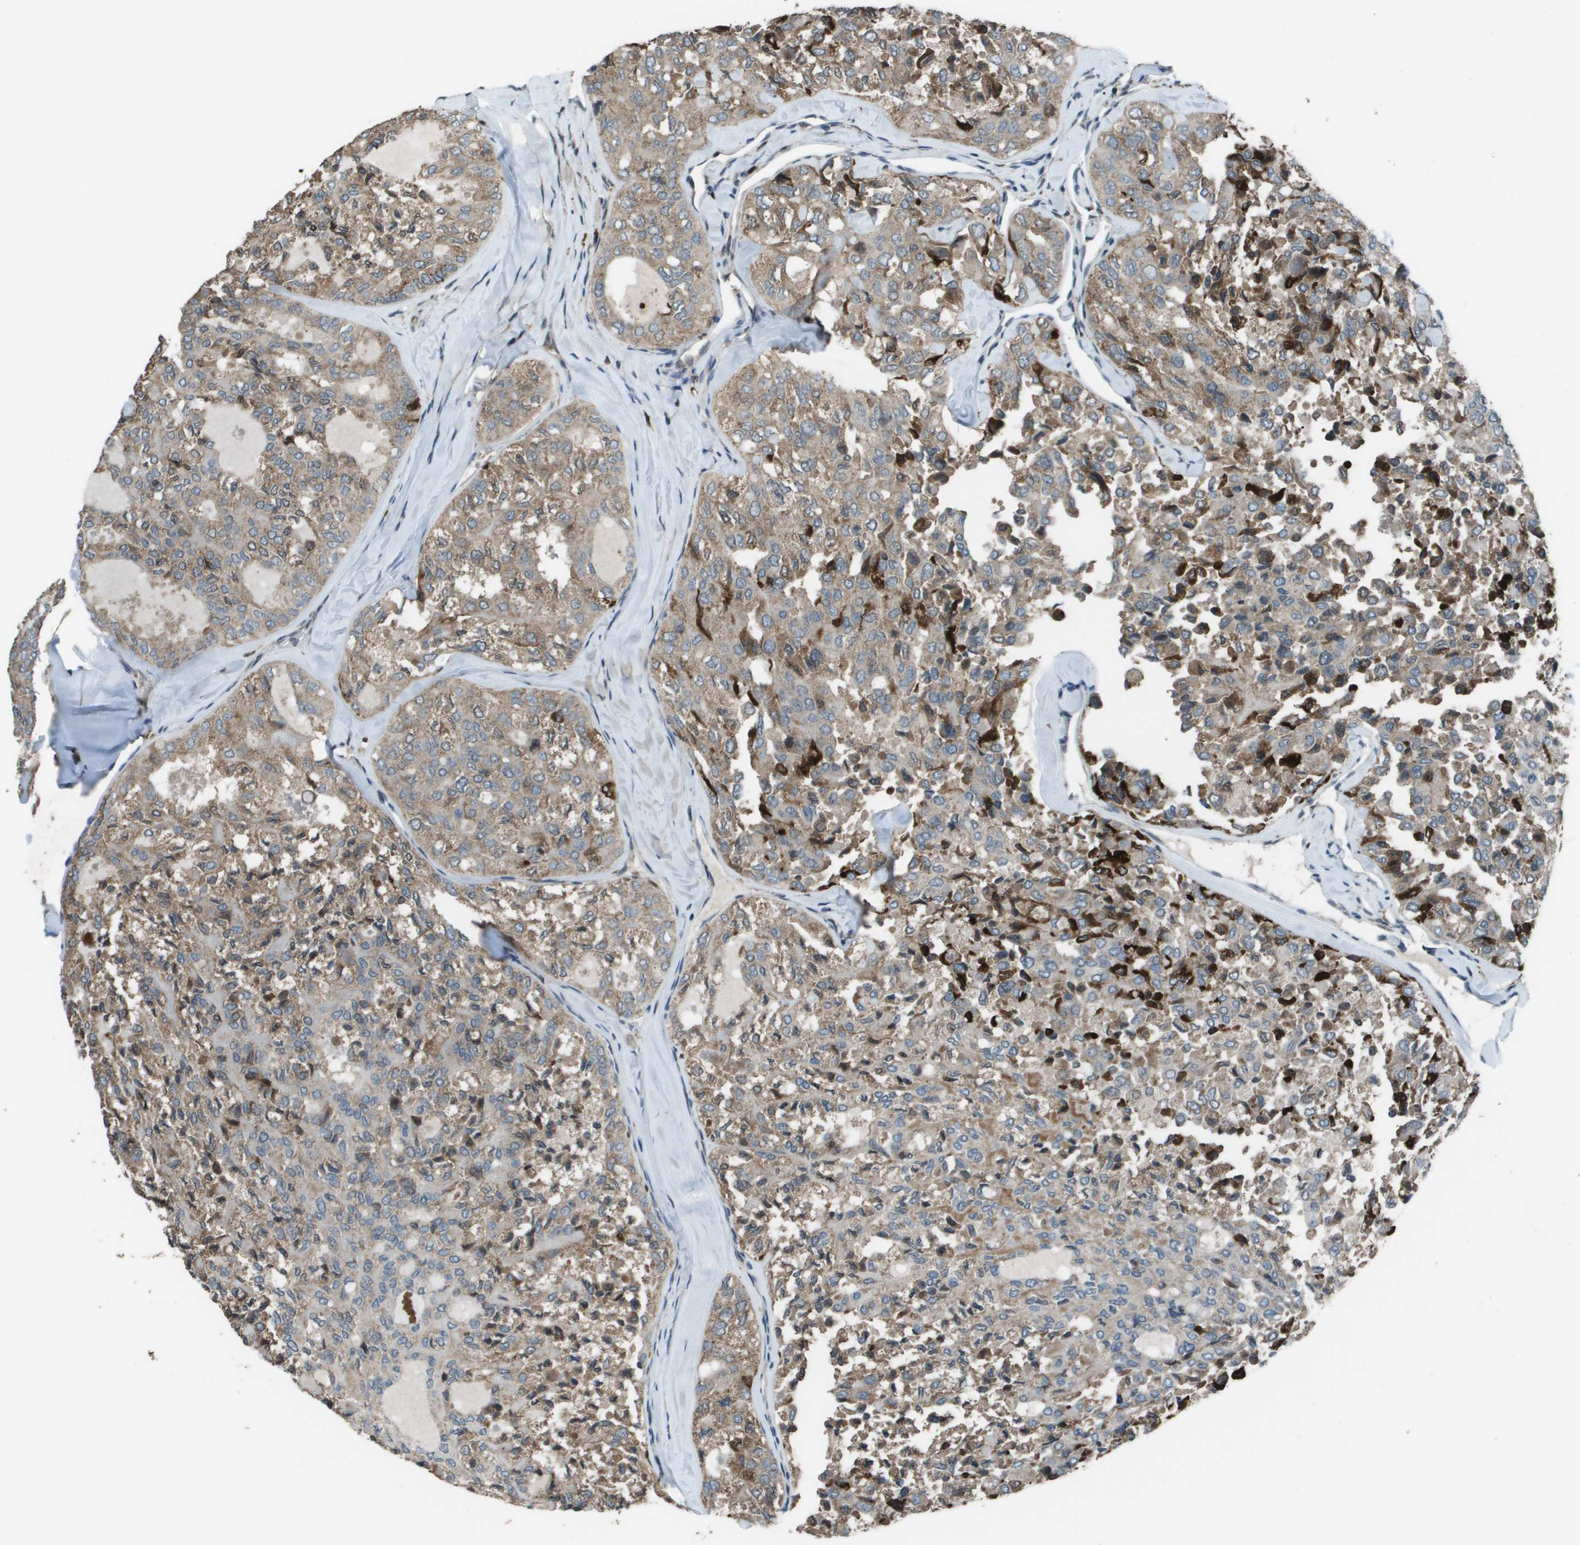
{"staining": {"intensity": "weak", "quantity": ">75%", "location": "cytoplasmic/membranous"}, "tissue": "thyroid cancer", "cell_type": "Tumor cells", "image_type": "cancer", "snomed": [{"axis": "morphology", "description": "Follicular adenoma carcinoma, NOS"}, {"axis": "topography", "description": "Thyroid gland"}], "caption": "Brown immunohistochemical staining in human thyroid follicular adenoma carcinoma displays weak cytoplasmic/membranous staining in about >75% of tumor cells. (Stains: DAB in brown, nuclei in blue, Microscopy: brightfield microscopy at high magnification).", "gene": "GOSR2", "patient": {"sex": "male", "age": 75}}